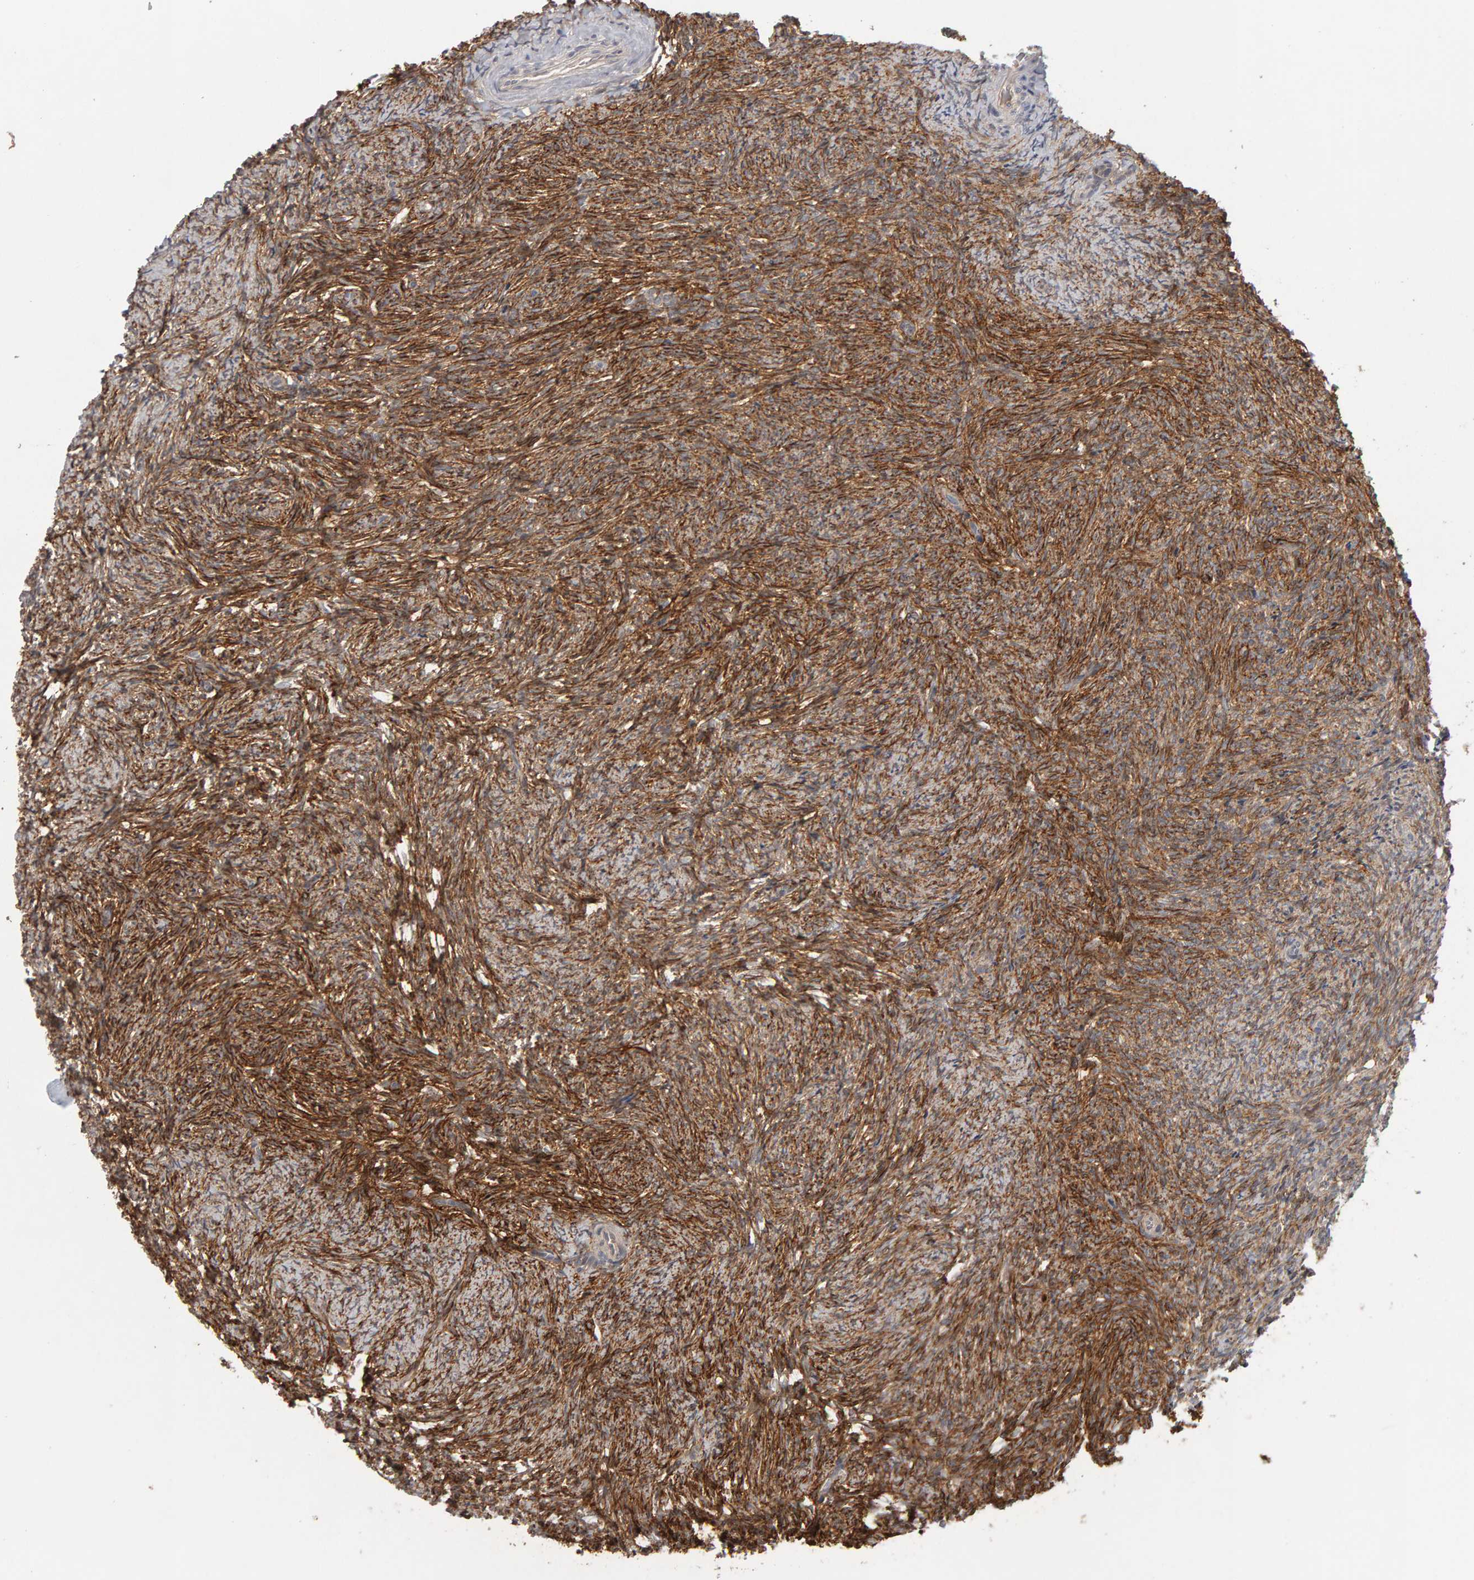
{"staining": {"intensity": "strong", "quantity": ">75%", "location": "cytoplasmic/membranous"}, "tissue": "ovary", "cell_type": "Ovarian stroma cells", "image_type": "normal", "snomed": [{"axis": "morphology", "description": "Normal tissue, NOS"}, {"axis": "topography", "description": "Ovary"}], "caption": "This micrograph shows normal ovary stained with immunohistochemistry to label a protein in brown. The cytoplasmic/membranous of ovarian stroma cells show strong positivity for the protein. Nuclei are counter-stained blue.", "gene": "CDCA5", "patient": {"sex": "female", "age": 41}}